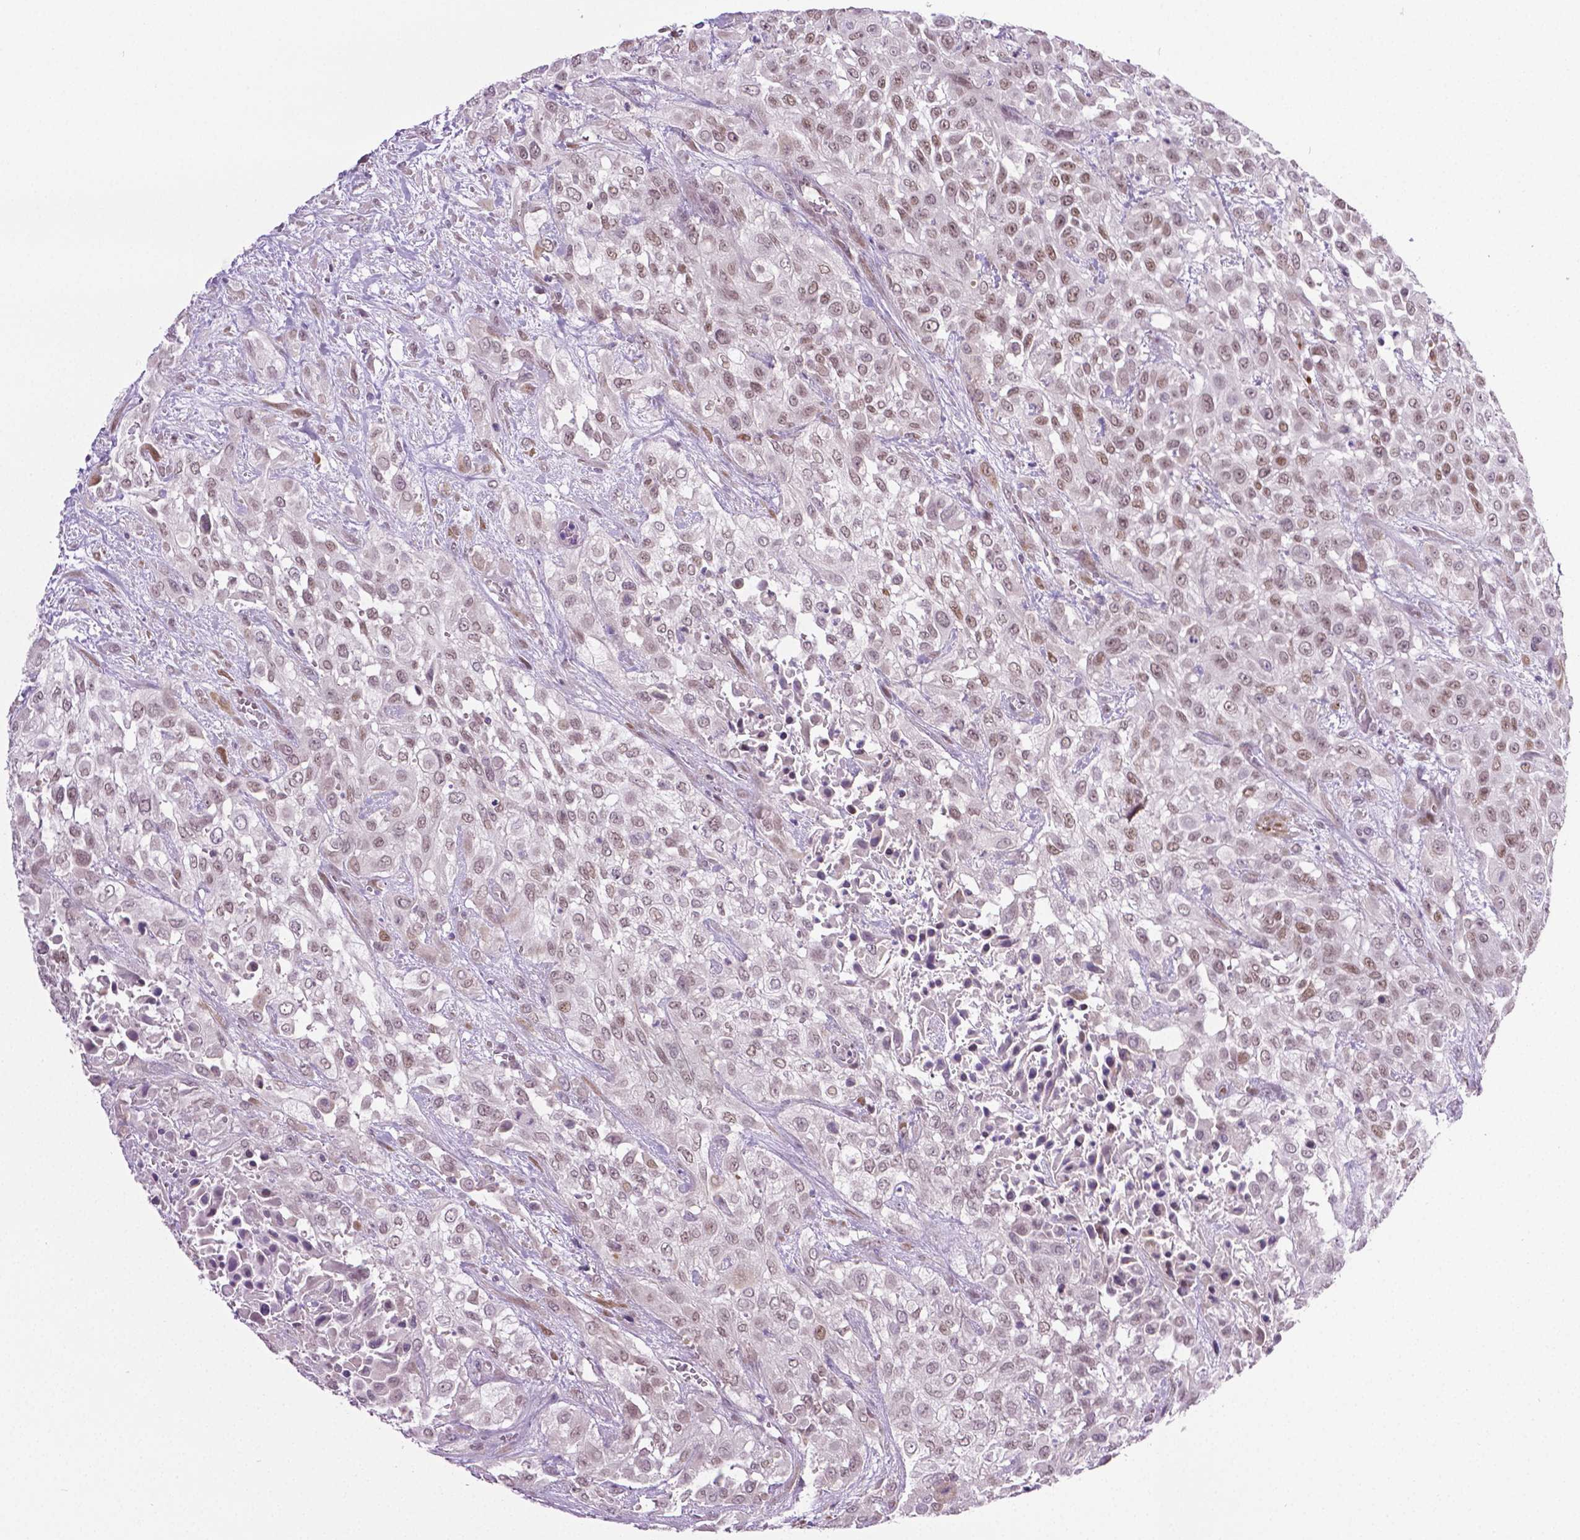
{"staining": {"intensity": "weak", "quantity": "25%-75%", "location": "nuclear"}, "tissue": "urothelial cancer", "cell_type": "Tumor cells", "image_type": "cancer", "snomed": [{"axis": "morphology", "description": "Urothelial carcinoma, High grade"}, {"axis": "topography", "description": "Urinary bladder"}], "caption": "Urothelial cancer stained with DAB IHC displays low levels of weak nuclear positivity in about 25%-75% of tumor cells.", "gene": "PTGER3", "patient": {"sex": "male", "age": 57}}